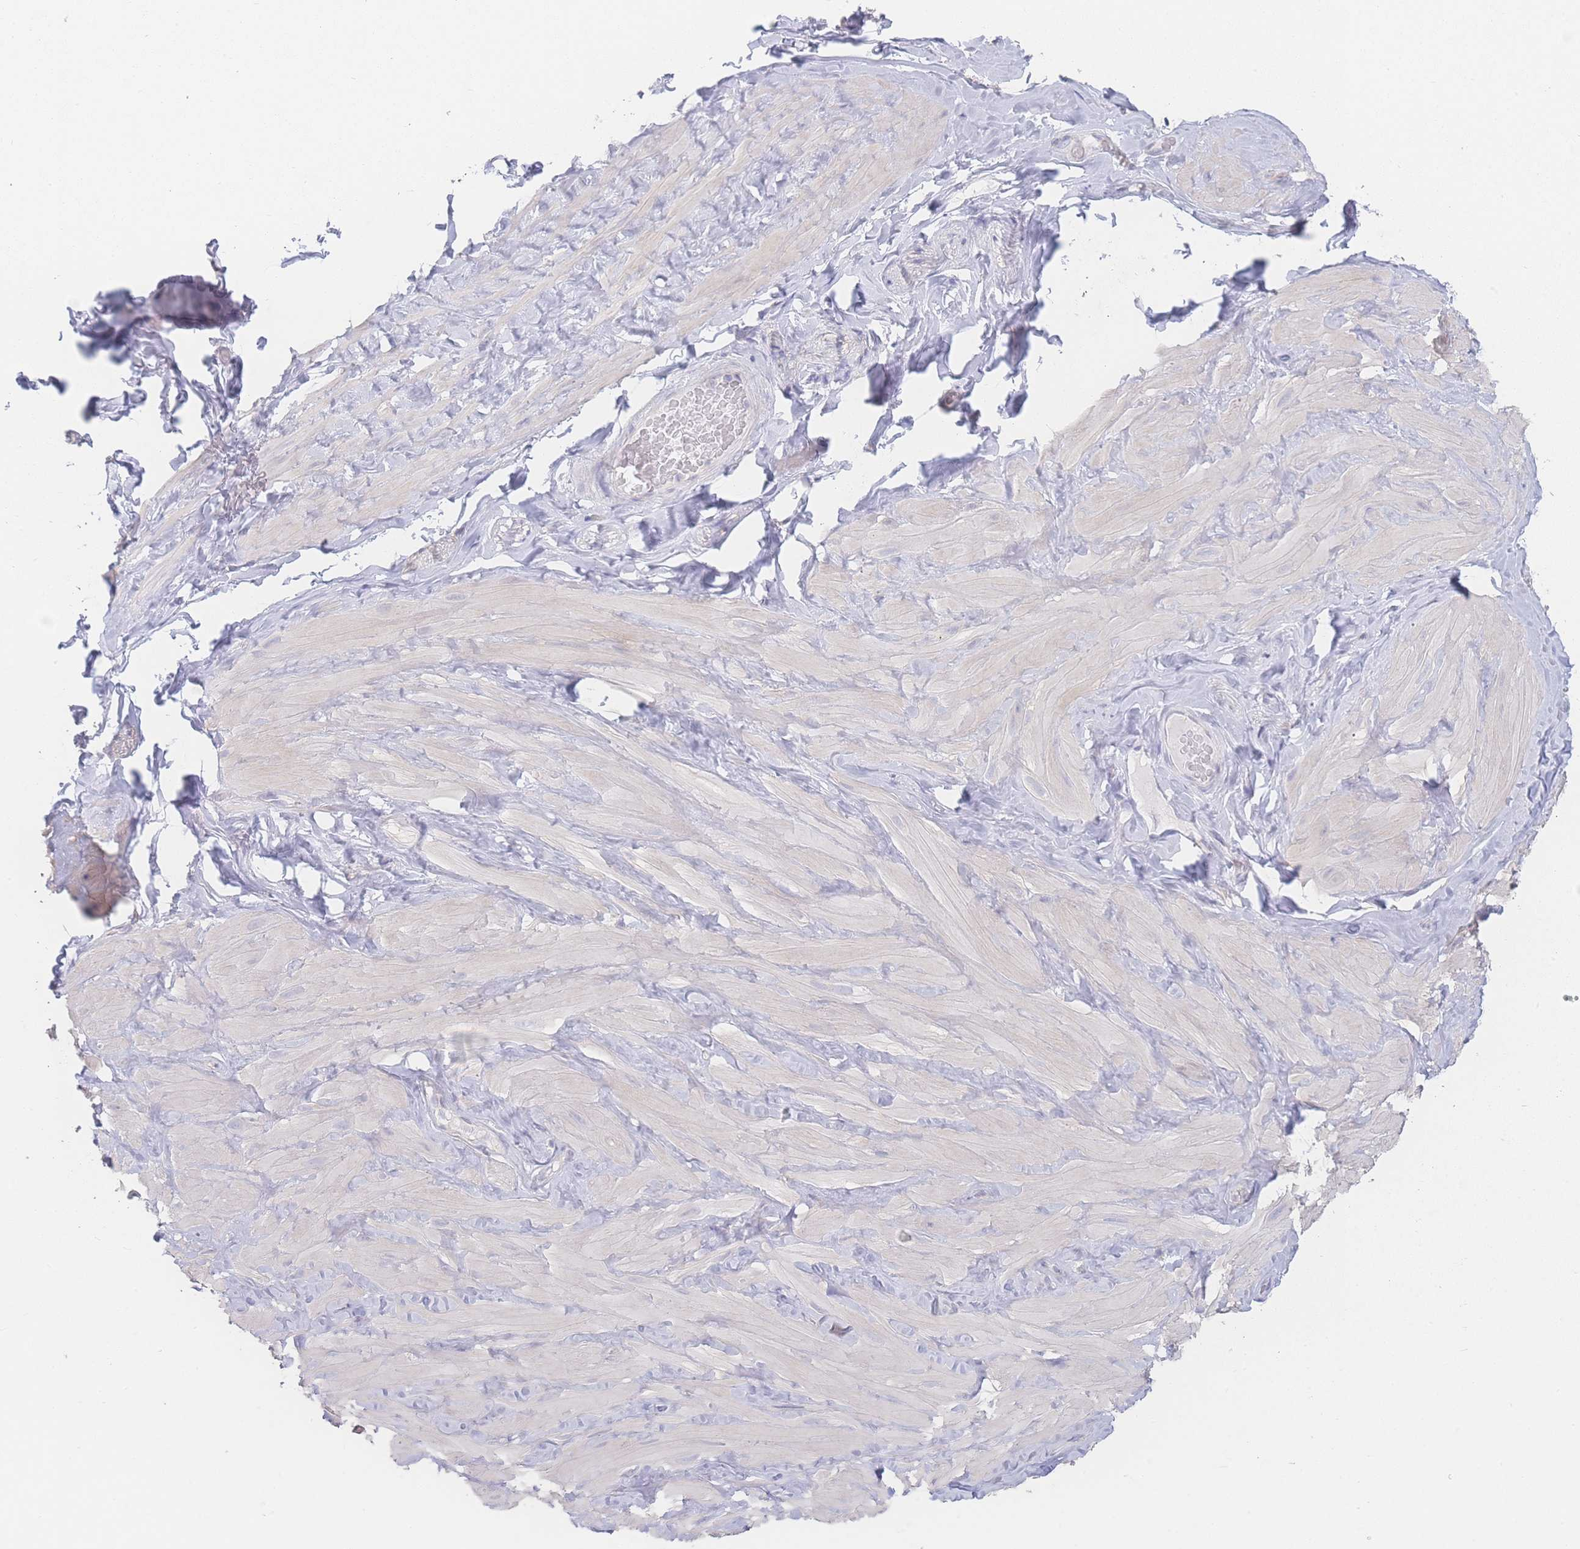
{"staining": {"intensity": "negative", "quantity": "none", "location": "none"}, "tissue": "adipose tissue", "cell_type": "Adipocytes", "image_type": "normal", "snomed": [{"axis": "morphology", "description": "Normal tissue, NOS"}, {"axis": "topography", "description": "Soft tissue"}, {"axis": "topography", "description": "Vascular tissue"}], "caption": "High power microscopy histopathology image of an immunohistochemistry (IHC) micrograph of unremarkable adipose tissue, revealing no significant staining in adipocytes.", "gene": "GIPR", "patient": {"sex": "male", "age": 41}}